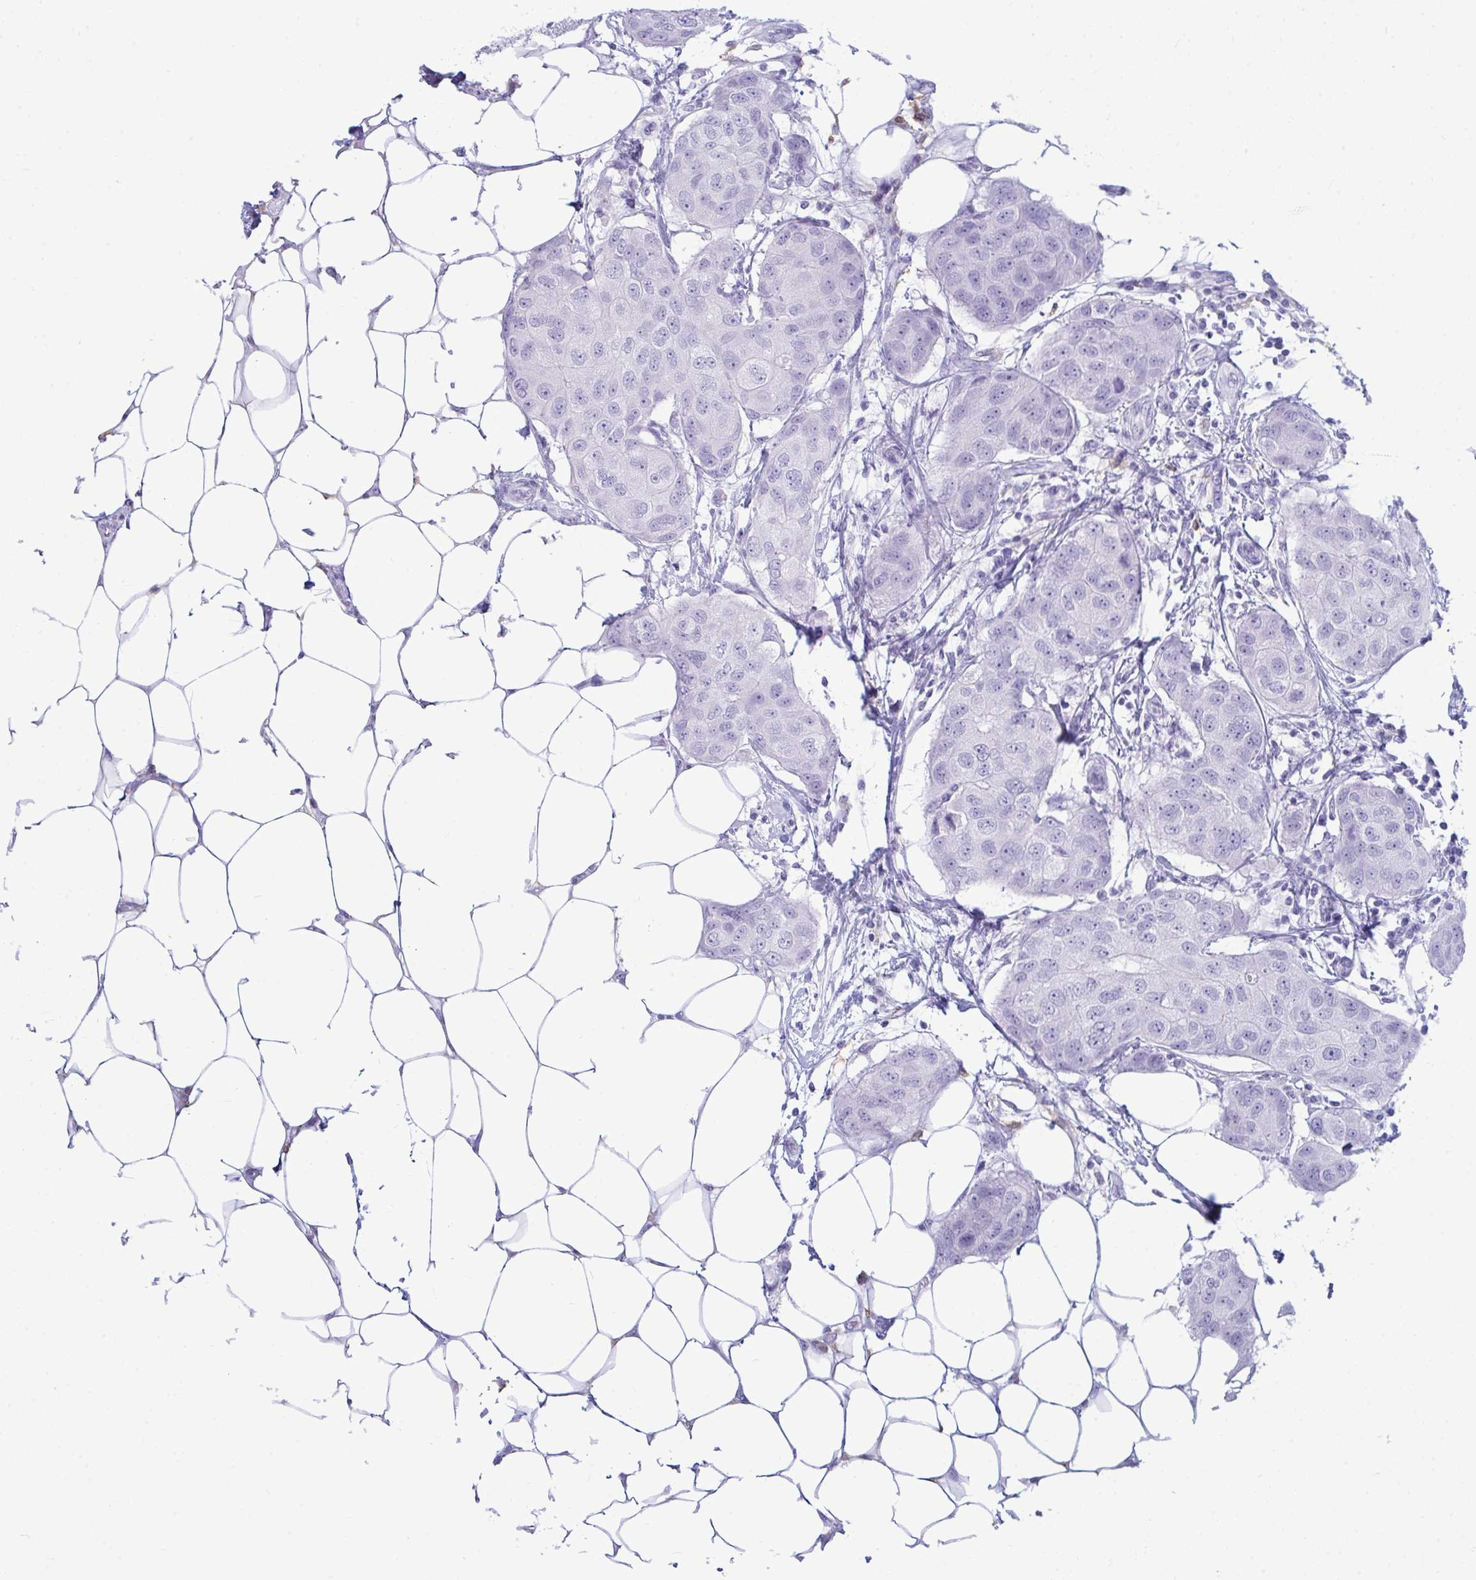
{"staining": {"intensity": "negative", "quantity": "none", "location": "none"}, "tissue": "breast cancer", "cell_type": "Tumor cells", "image_type": "cancer", "snomed": [{"axis": "morphology", "description": "Duct carcinoma"}, {"axis": "topography", "description": "Breast"}, {"axis": "topography", "description": "Lymph node"}], "caption": "The histopathology image shows no significant expression in tumor cells of breast cancer (intraductal carcinoma).", "gene": "ANKRD60", "patient": {"sex": "female", "age": 80}}